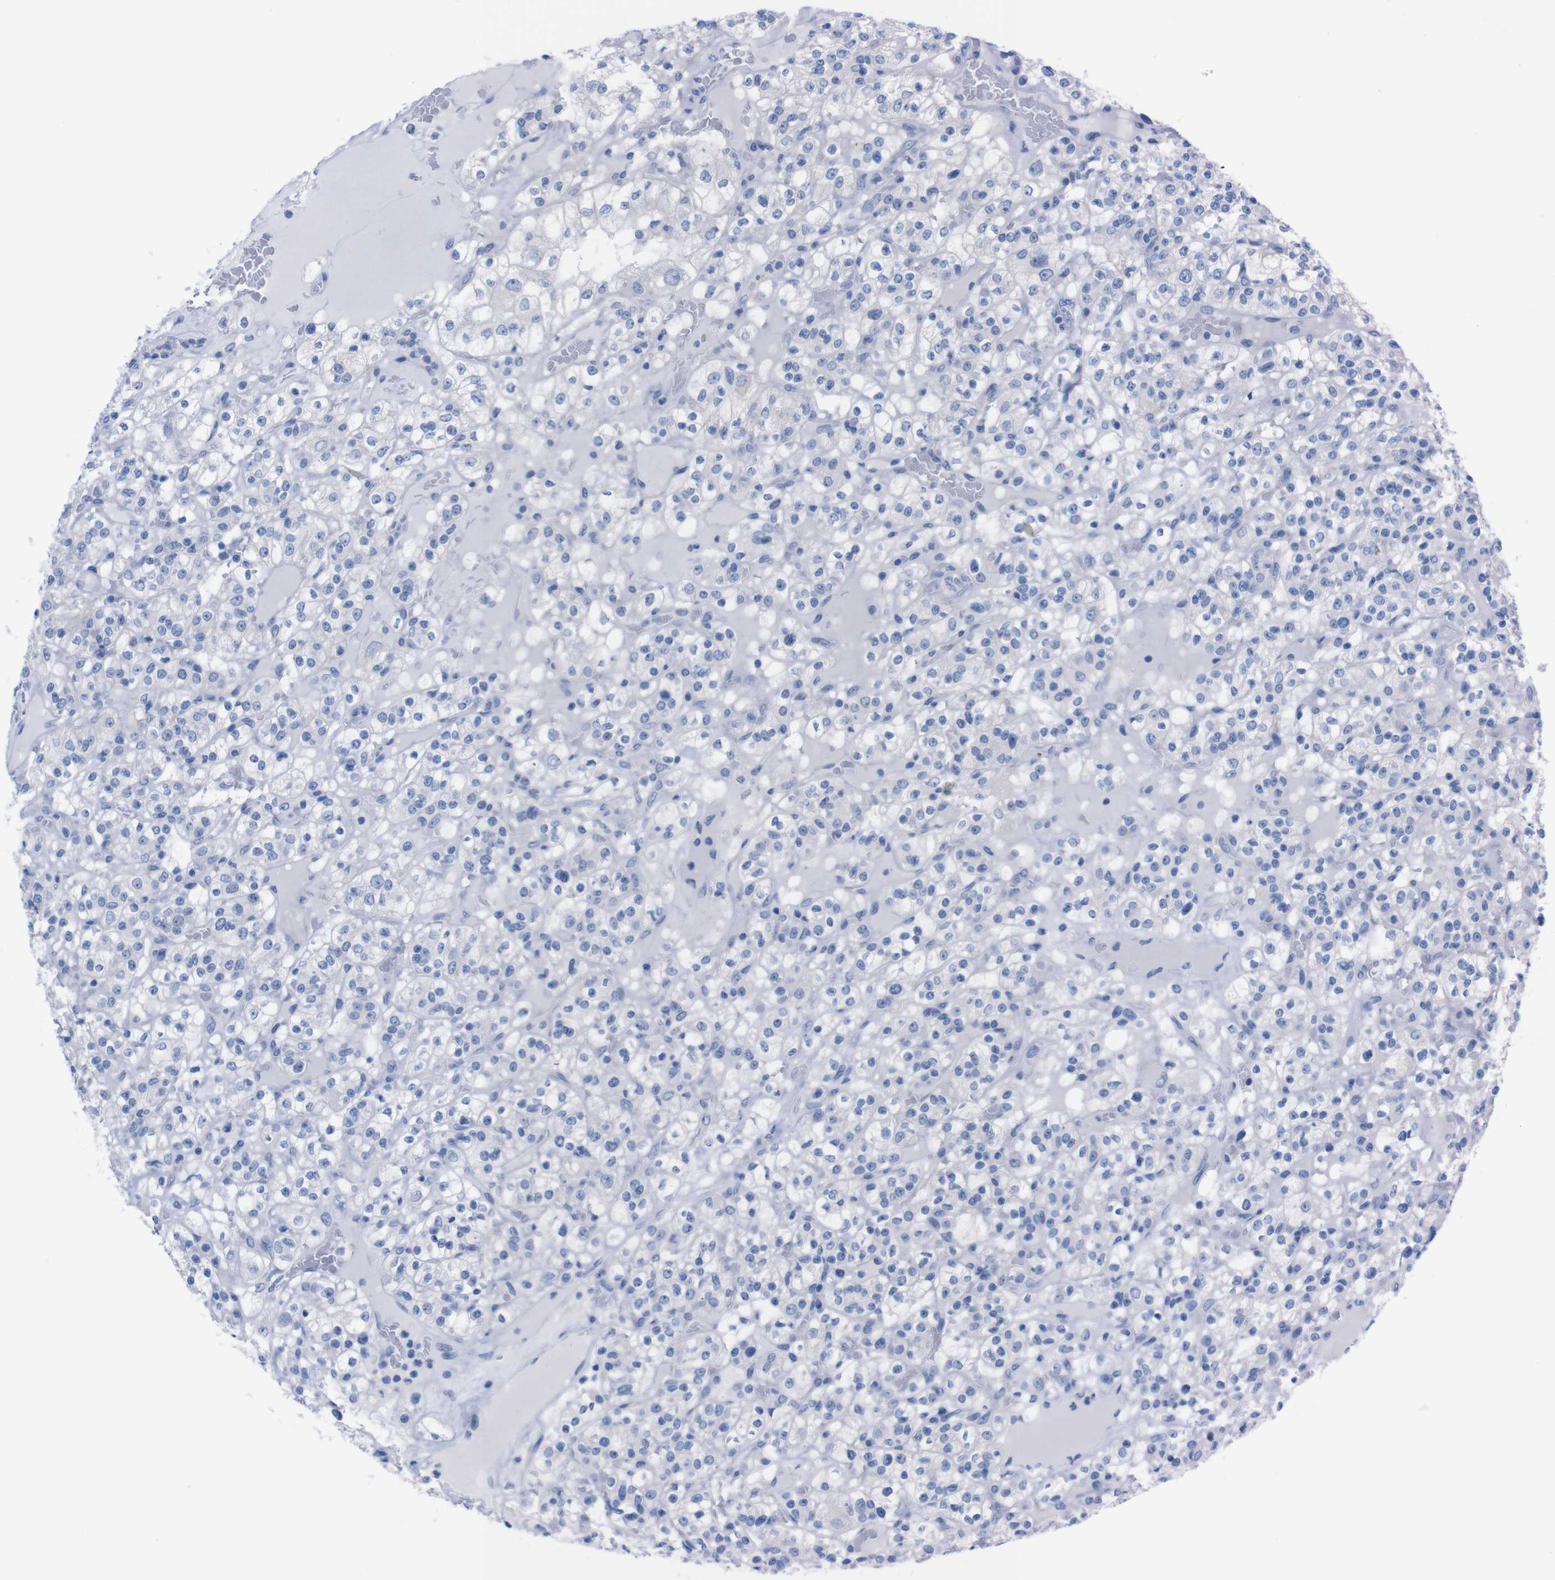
{"staining": {"intensity": "negative", "quantity": "none", "location": "none"}, "tissue": "renal cancer", "cell_type": "Tumor cells", "image_type": "cancer", "snomed": [{"axis": "morphology", "description": "Normal tissue, NOS"}, {"axis": "morphology", "description": "Adenocarcinoma, NOS"}, {"axis": "topography", "description": "Kidney"}], "caption": "This is an immunohistochemistry photomicrograph of renal adenocarcinoma. There is no expression in tumor cells.", "gene": "TMEM243", "patient": {"sex": "female", "age": 72}}